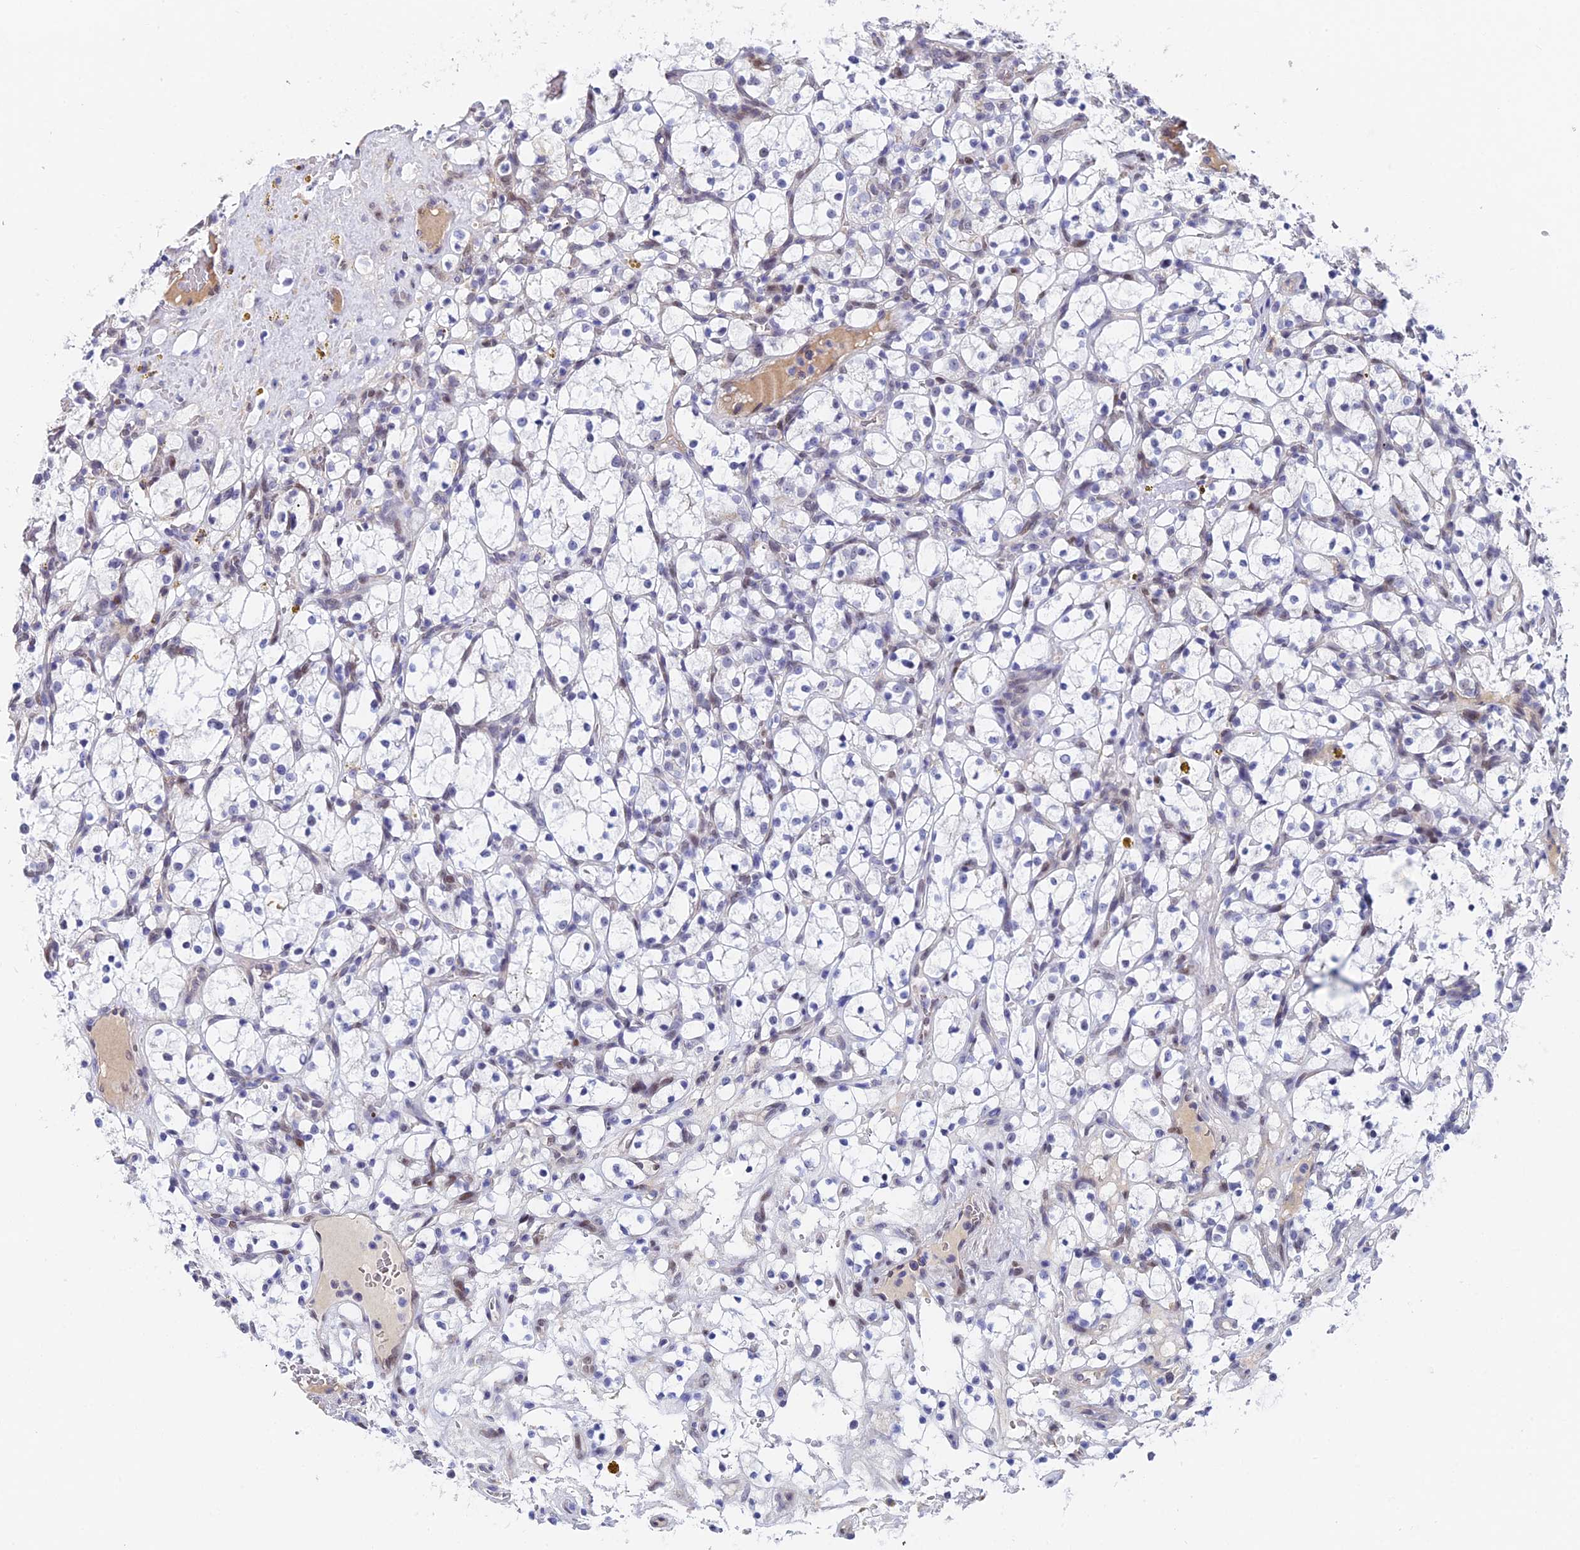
{"staining": {"intensity": "negative", "quantity": "none", "location": "none"}, "tissue": "renal cancer", "cell_type": "Tumor cells", "image_type": "cancer", "snomed": [{"axis": "morphology", "description": "Adenocarcinoma, NOS"}, {"axis": "topography", "description": "Kidney"}], "caption": "Photomicrograph shows no protein staining in tumor cells of renal cancer (adenocarcinoma) tissue.", "gene": "TRIM24", "patient": {"sex": "female", "age": 69}}